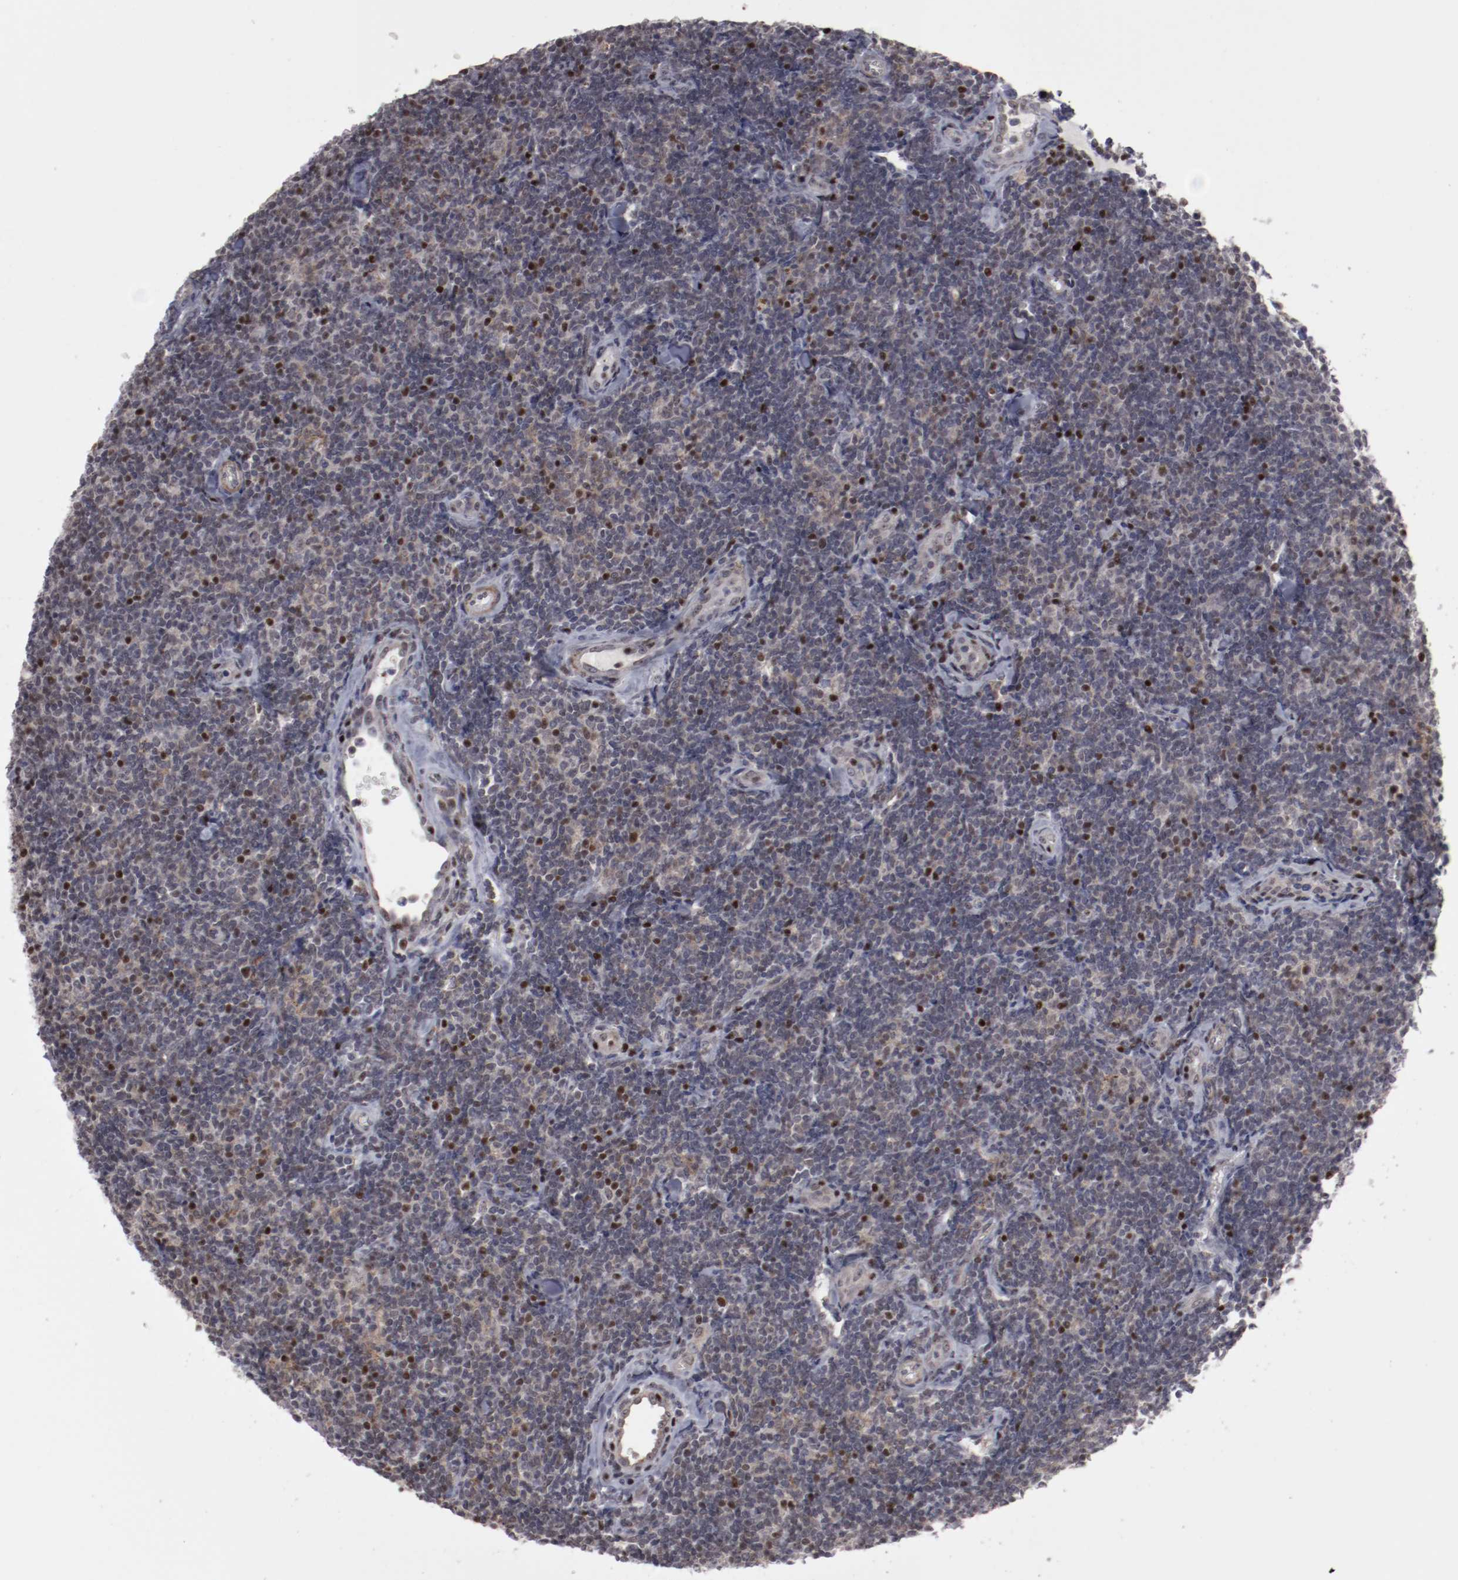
{"staining": {"intensity": "moderate", "quantity": "<25%", "location": "cytoplasmic/membranous,nuclear"}, "tissue": "lymphoma", "cell_type": "Tumor cells", "image_type": "cancer", "snomed": [{"axis": "morphology", "description": "Malignant lymphoma, non-Hodgkin's type, Low grade"}, {"axis": "topography", "description": "Lymph node"}], "caption": "Protein staining demonstrates moderate cytoplasmic/membranous and nuclear positivity in about <25% of tumor cells in low-grade malignant lymphoma, non-Hodgkin's type.", "gene": "LEF1", "patient": {"sex": "female", "age": 56}}